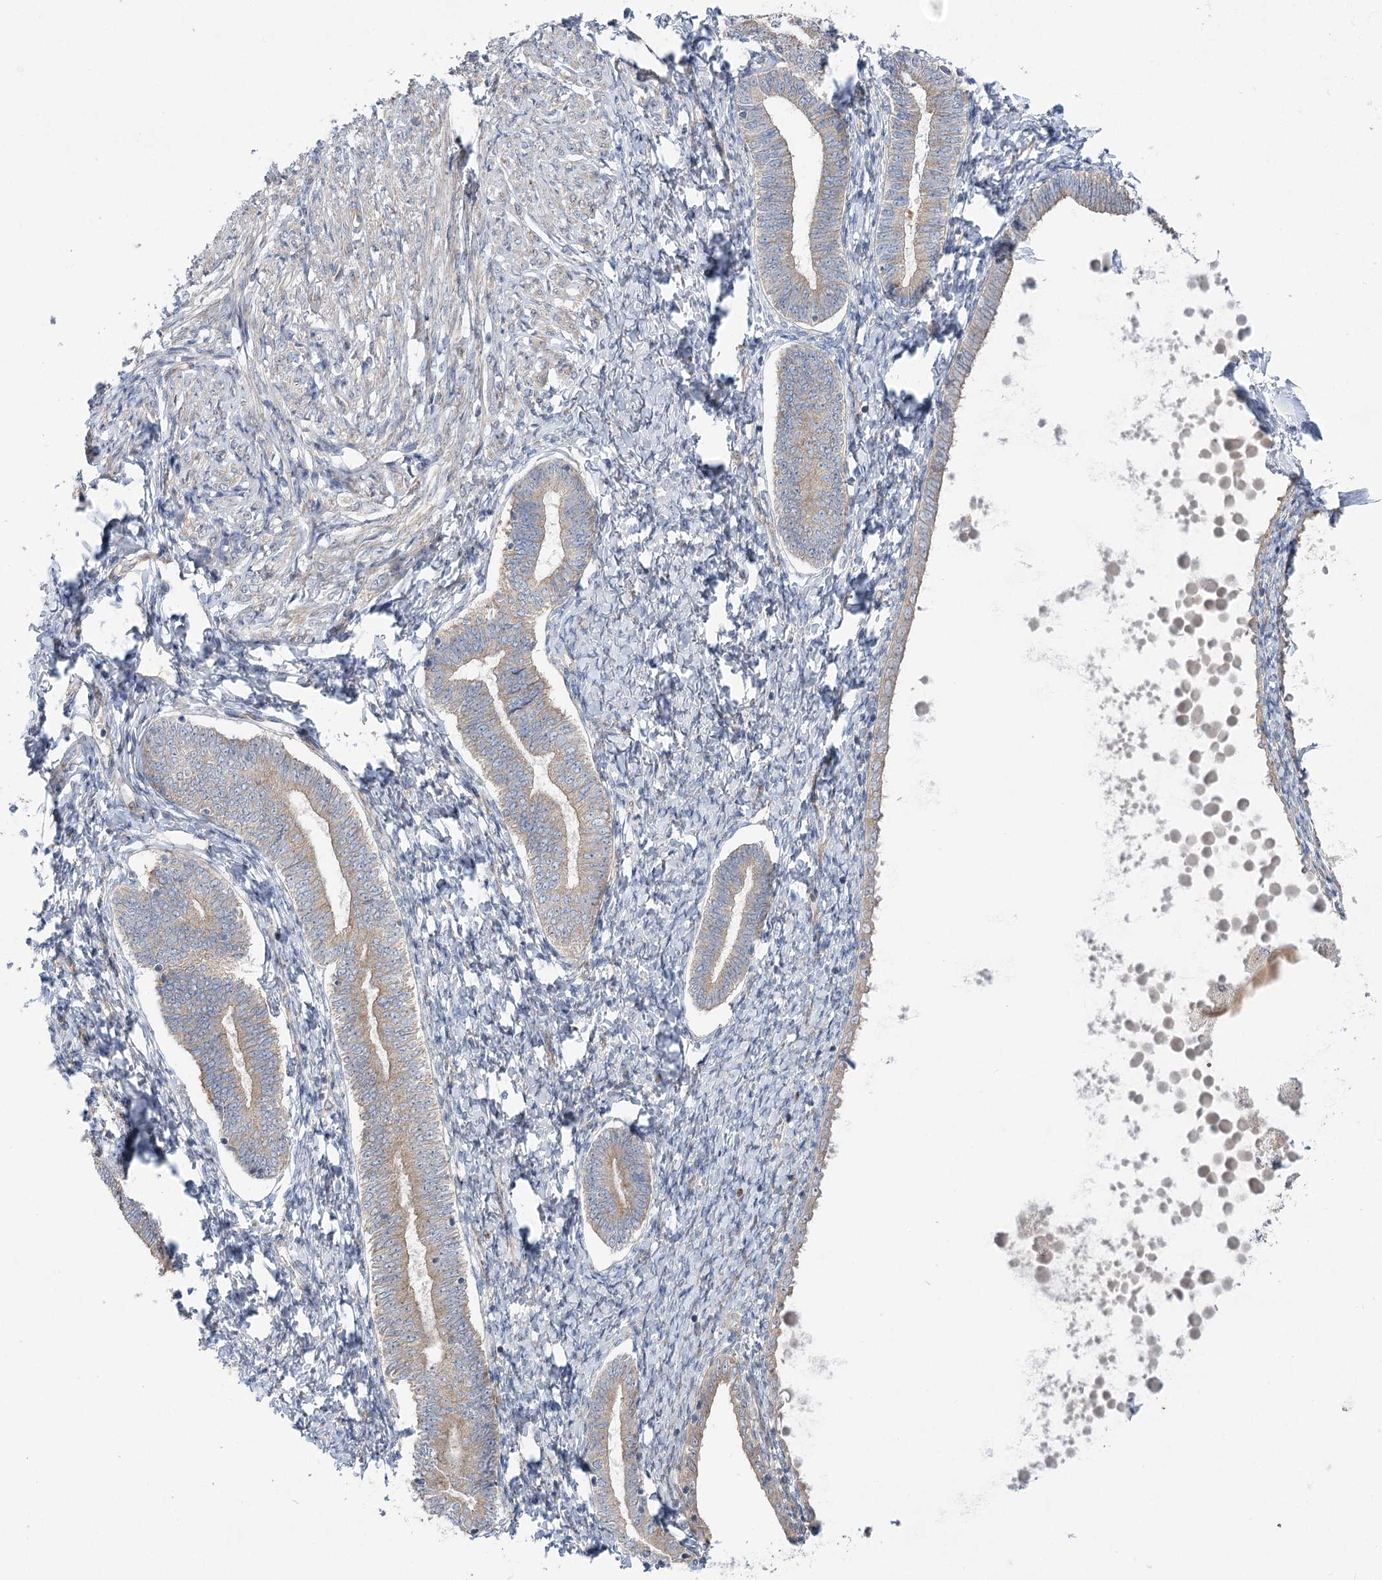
{"staining": {"intensity": "negative", "quantity": "none", "location": "none"}, "tissue": "endometrium", "cell_type": "Cells in endometrial stroma", "image_type": "normal", "snomed": [{"axis": "morphology", "description": "Normal tissue, NOS"}, {"axis": "topography", "description": "Endometrium"}], "caption": "DAB immunohistochemical staining of normal human endometrium shows no significant positivity in cells in endometrial stroma.", "gene": "SCN11A", "patient": {"sex": "female", "age": 72}}